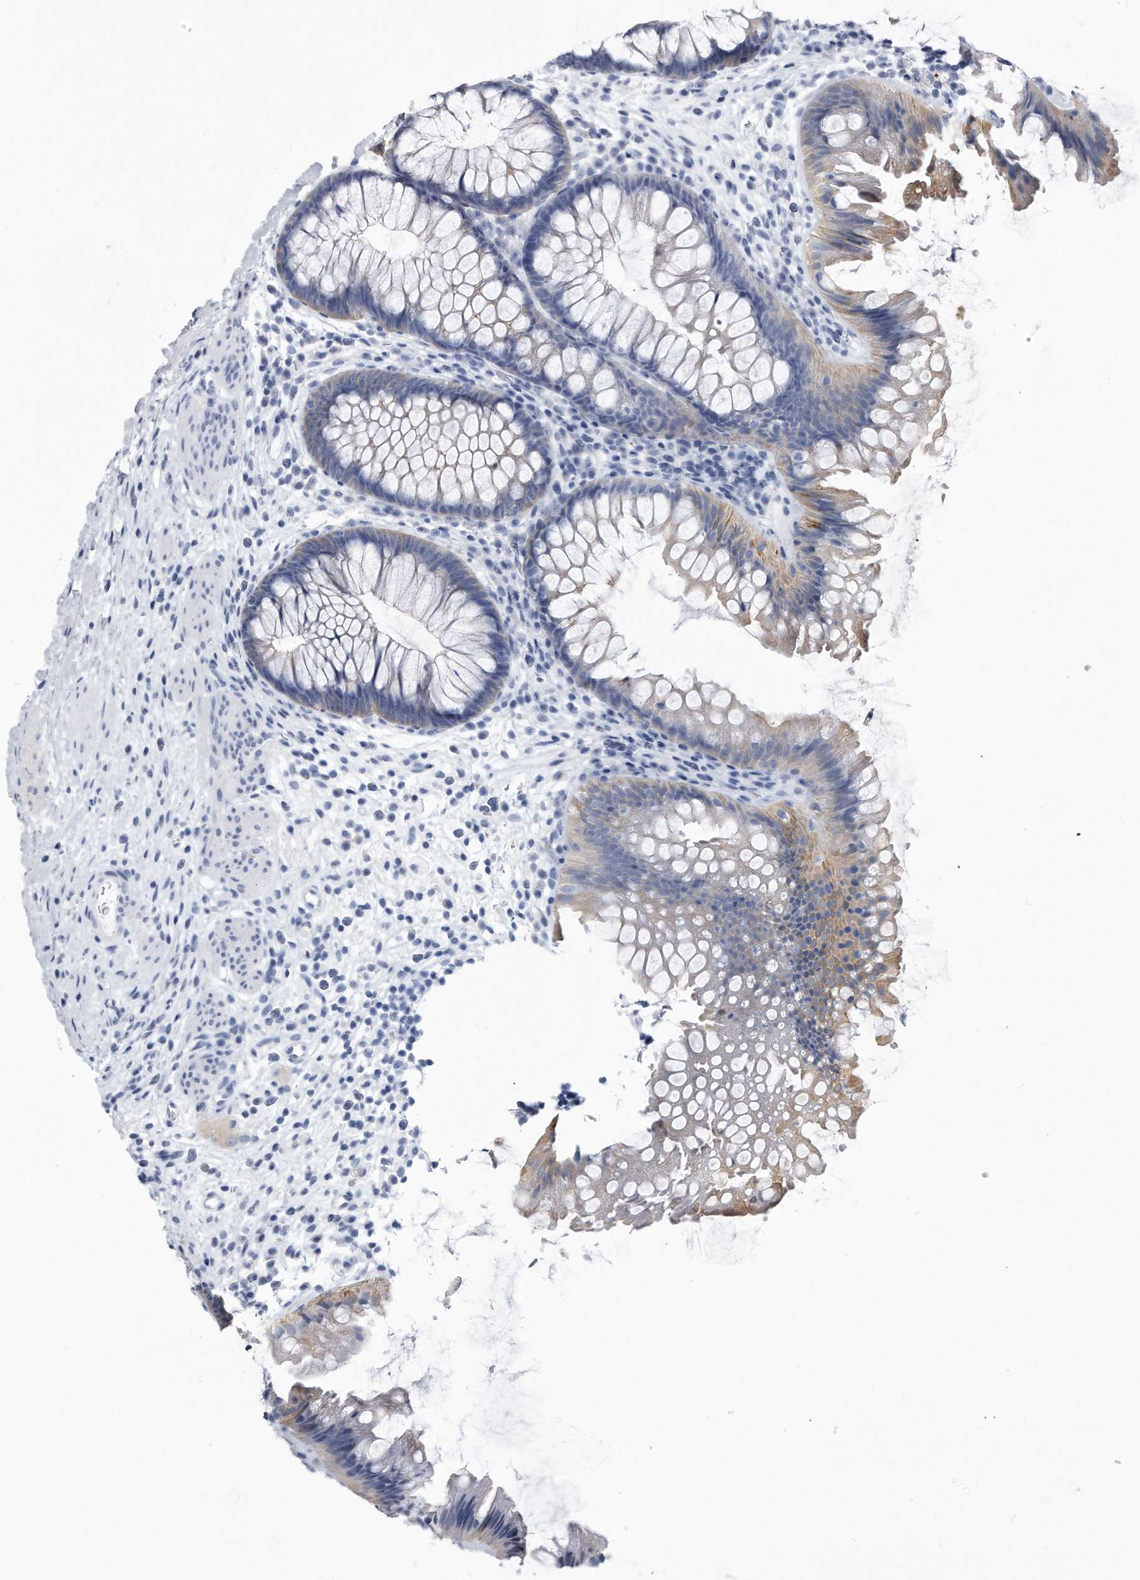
{"staining": {"intensity": "negative", "quantity": "none", "location": "none"}, "tissue": "colon", "cell_type": "Endothelial cells", "image_type": "normal", "snomed": [{"axis": "morphology", "description": "Normal tissue, NOS"}, {"axis": "topography", "description": "Colon"}], "caption": "The immunohistochemistry (IHC) histopathology image has no significant positivity in endothelial cells of colon.", "gene": "PYGB", "patient": {"sex": "female", "age": 62}}